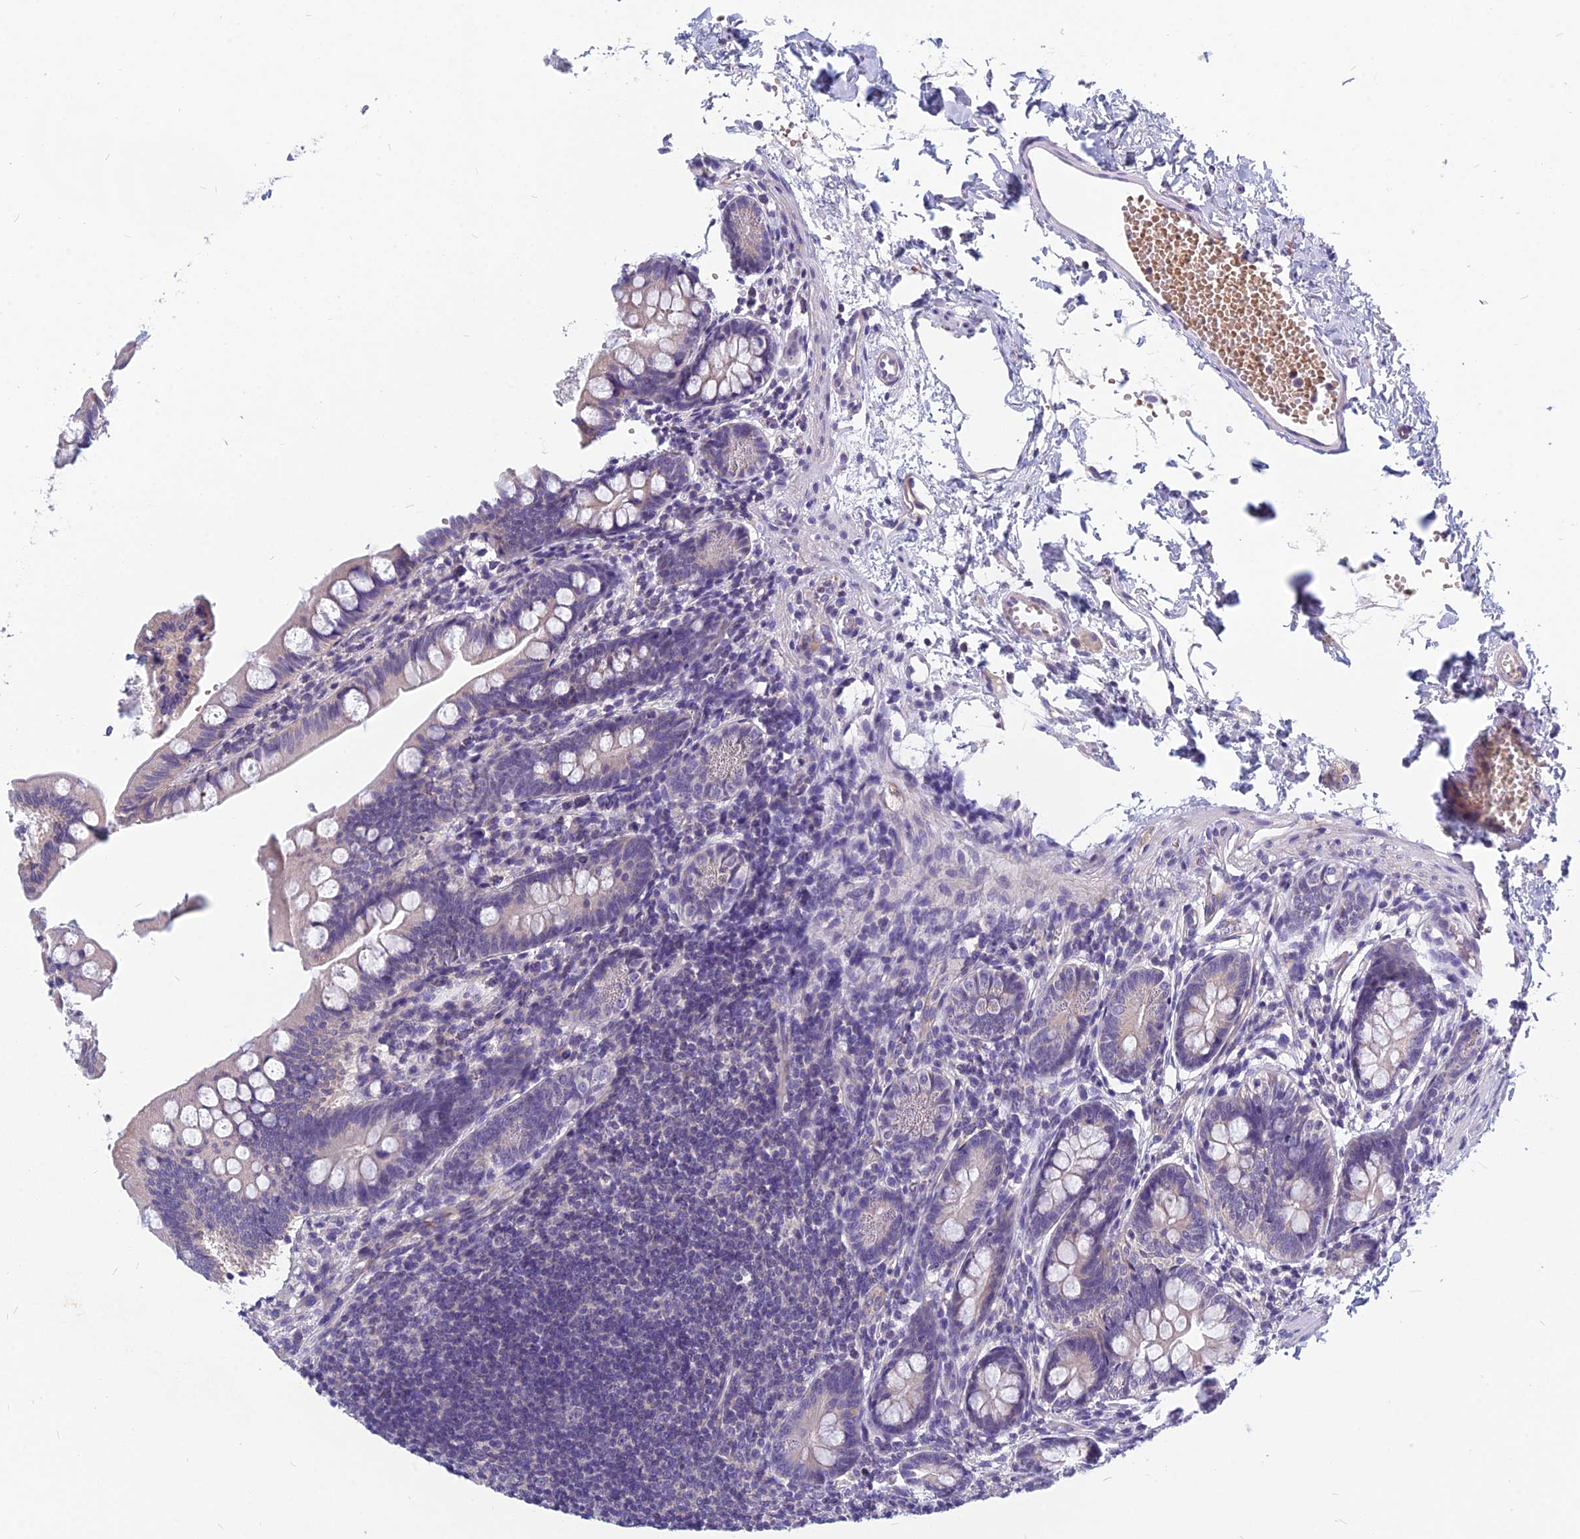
{"staining": {"intensity": "weak", "quantity": "<25%", "location": "cytoplasmic/membranous"}, "tissue": "small intestine", "cell_type": "Glandular cells", "image_type": "normal", "snomed": [{"axis": "morphology", "description": "Normal tissue, NOS"}, {"axis": "topography", "description": "Small intestine"}], "caption": "Unremarkable small intestine was stained to show a protein in brown. There is no significant positivity in glandular cells.", "gene": "RBM41", "patient": {"sex": "male", "age": 7}}